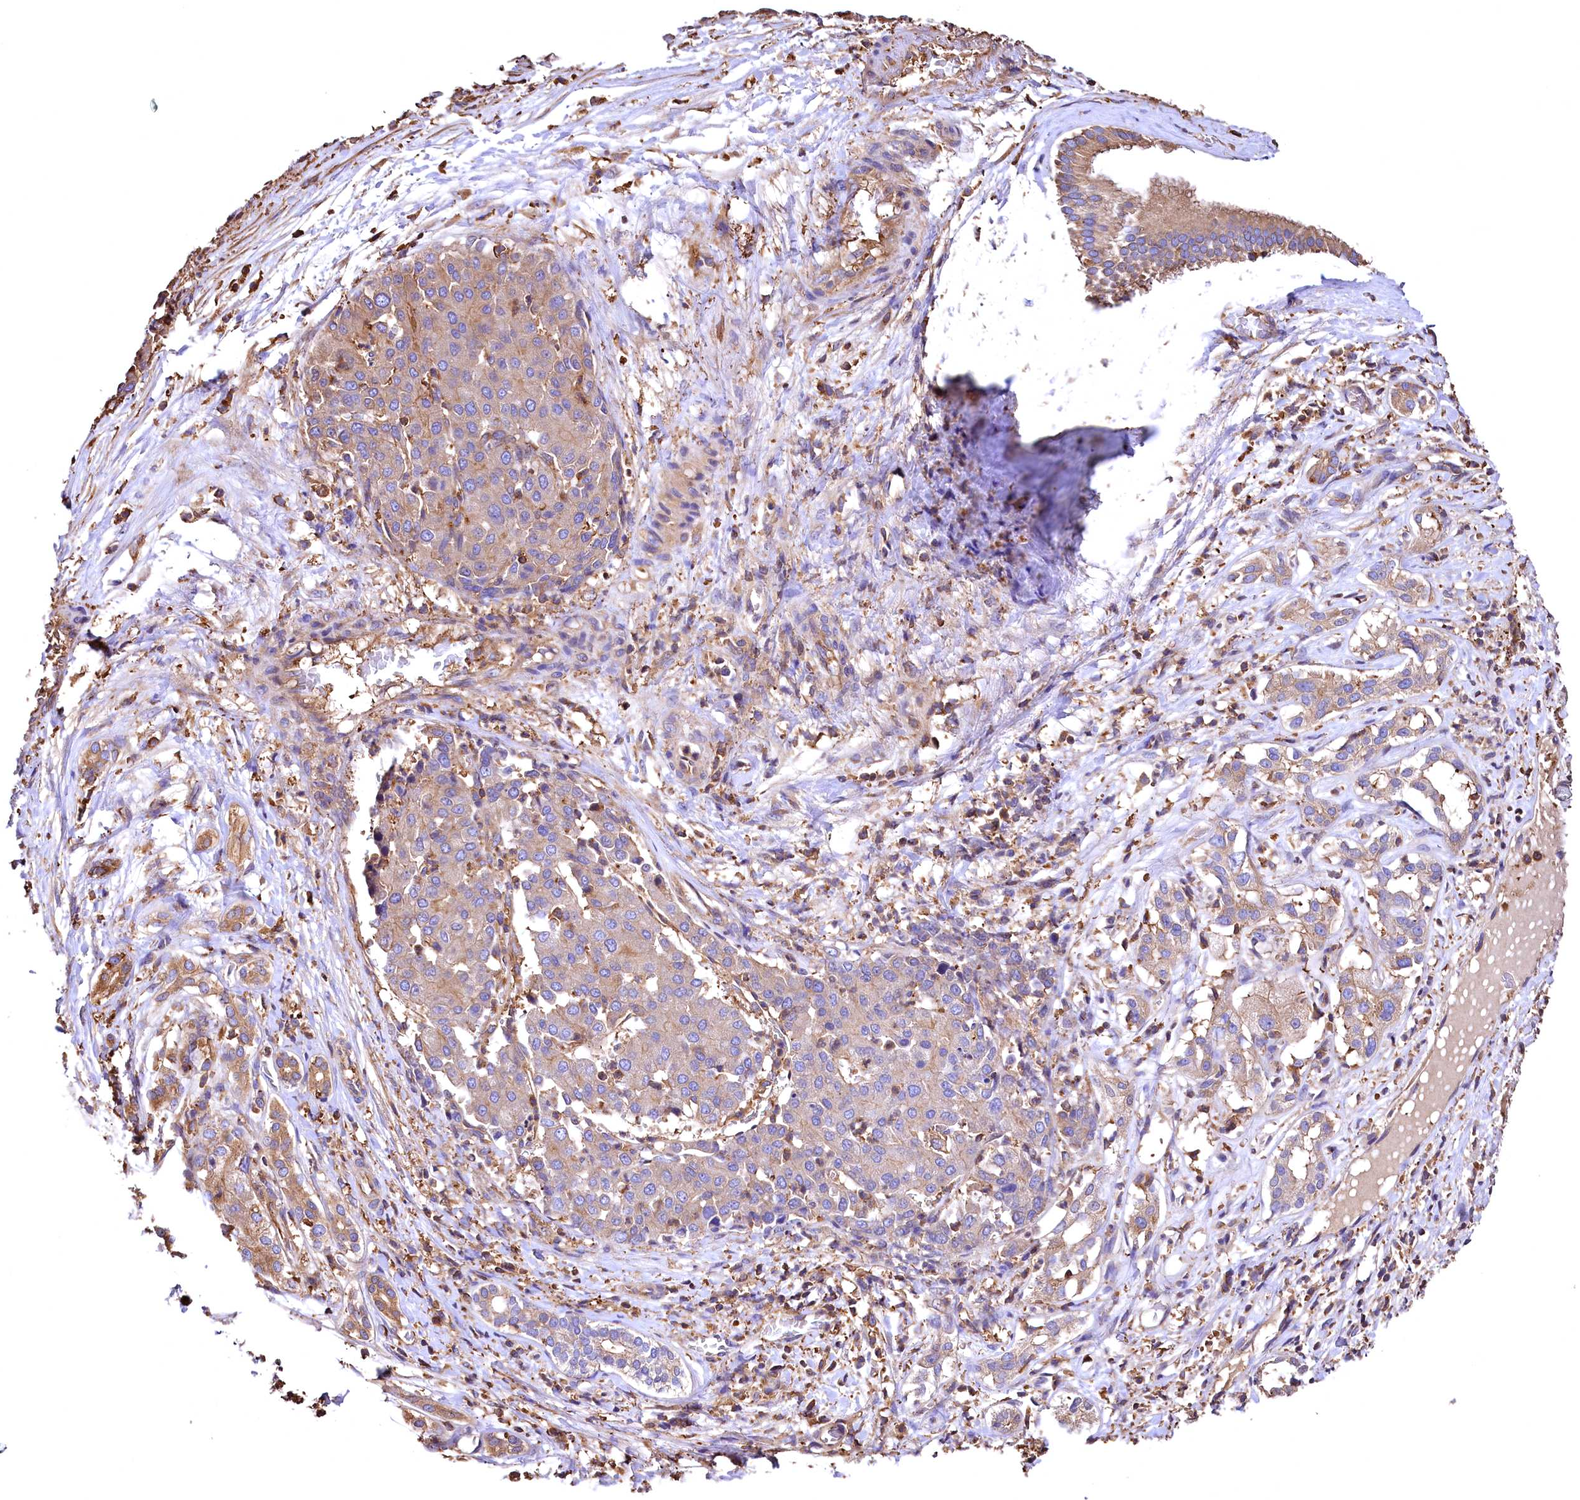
{"staining": {"intensity": "weak", "quantity": "<25%", "location": "cytoplasmic/membranous"}, "tissue": "liver cancer", "cell_type": "Tumor cells", "image_type": "cancer", "snomed": [{"axis": "morphology", "description": "Carcinoma, Hepatocellular, NOS"}, {"axis": "topography", "description": "Liver"}], "caption": "This is a micrograph of immunohistochemistry (IHC) staining of liver cancer (hepatocellular carcinoma), which shows no expression in tumor cells.", "gene": "RARS2", "patient": {"sex": "male", "age": 65}}